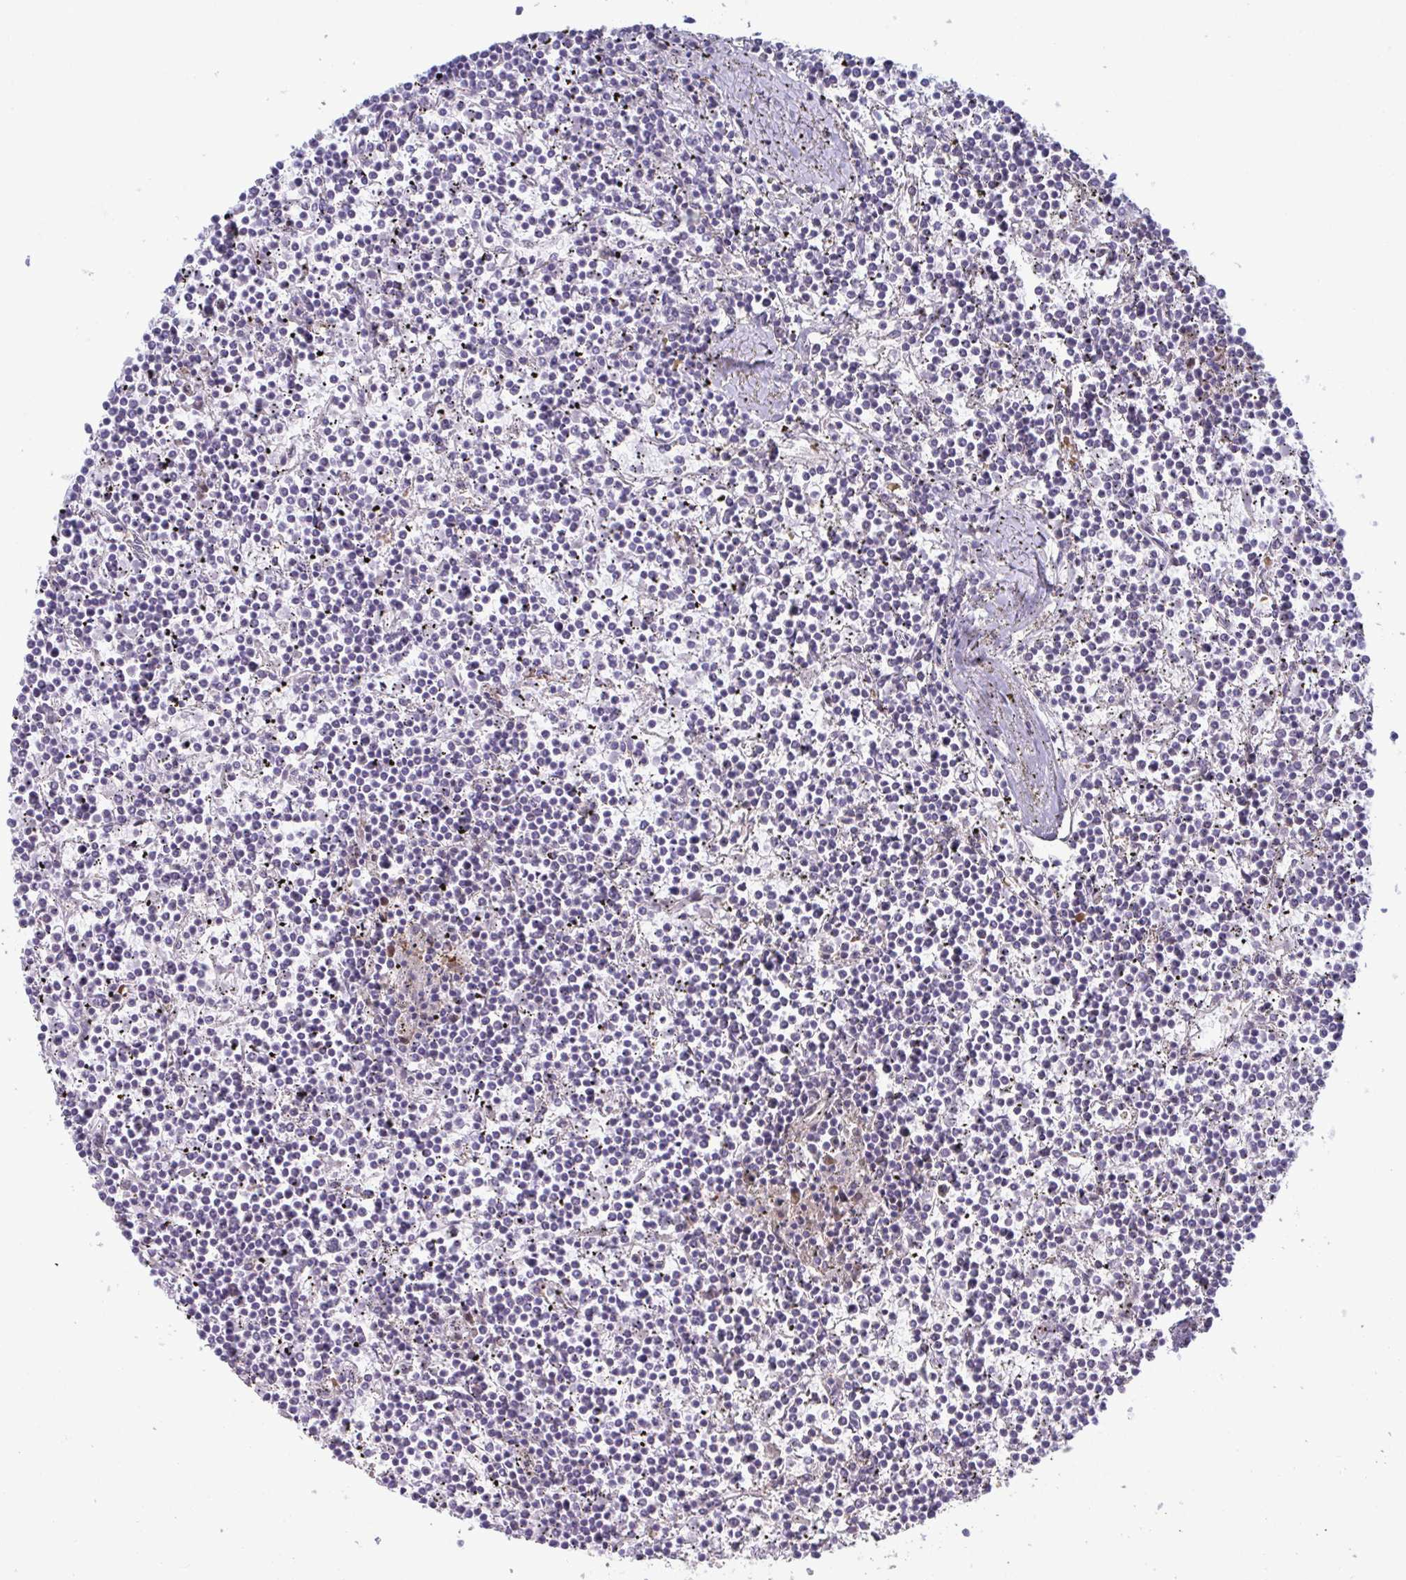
{"staining": {"intensity": "negative", "quantity": "none", "location": "none"}, "tissue": "lymphoma", "cell_type": "Tumor cells", "image_type": "cancer", "snomed": [{"axis": "morphology", "description": "Malignant lymphoma, non-Hodgkin's type, Low grade"}, {"axis": "topography", "description": "Spleen"}], "caption": "Tumor cells show no significant positivity in low-grade malignant lymphoma, non-Hodgkin's type.", "gene": "STK26", "patient": {"sex": "female", "age": 19}}